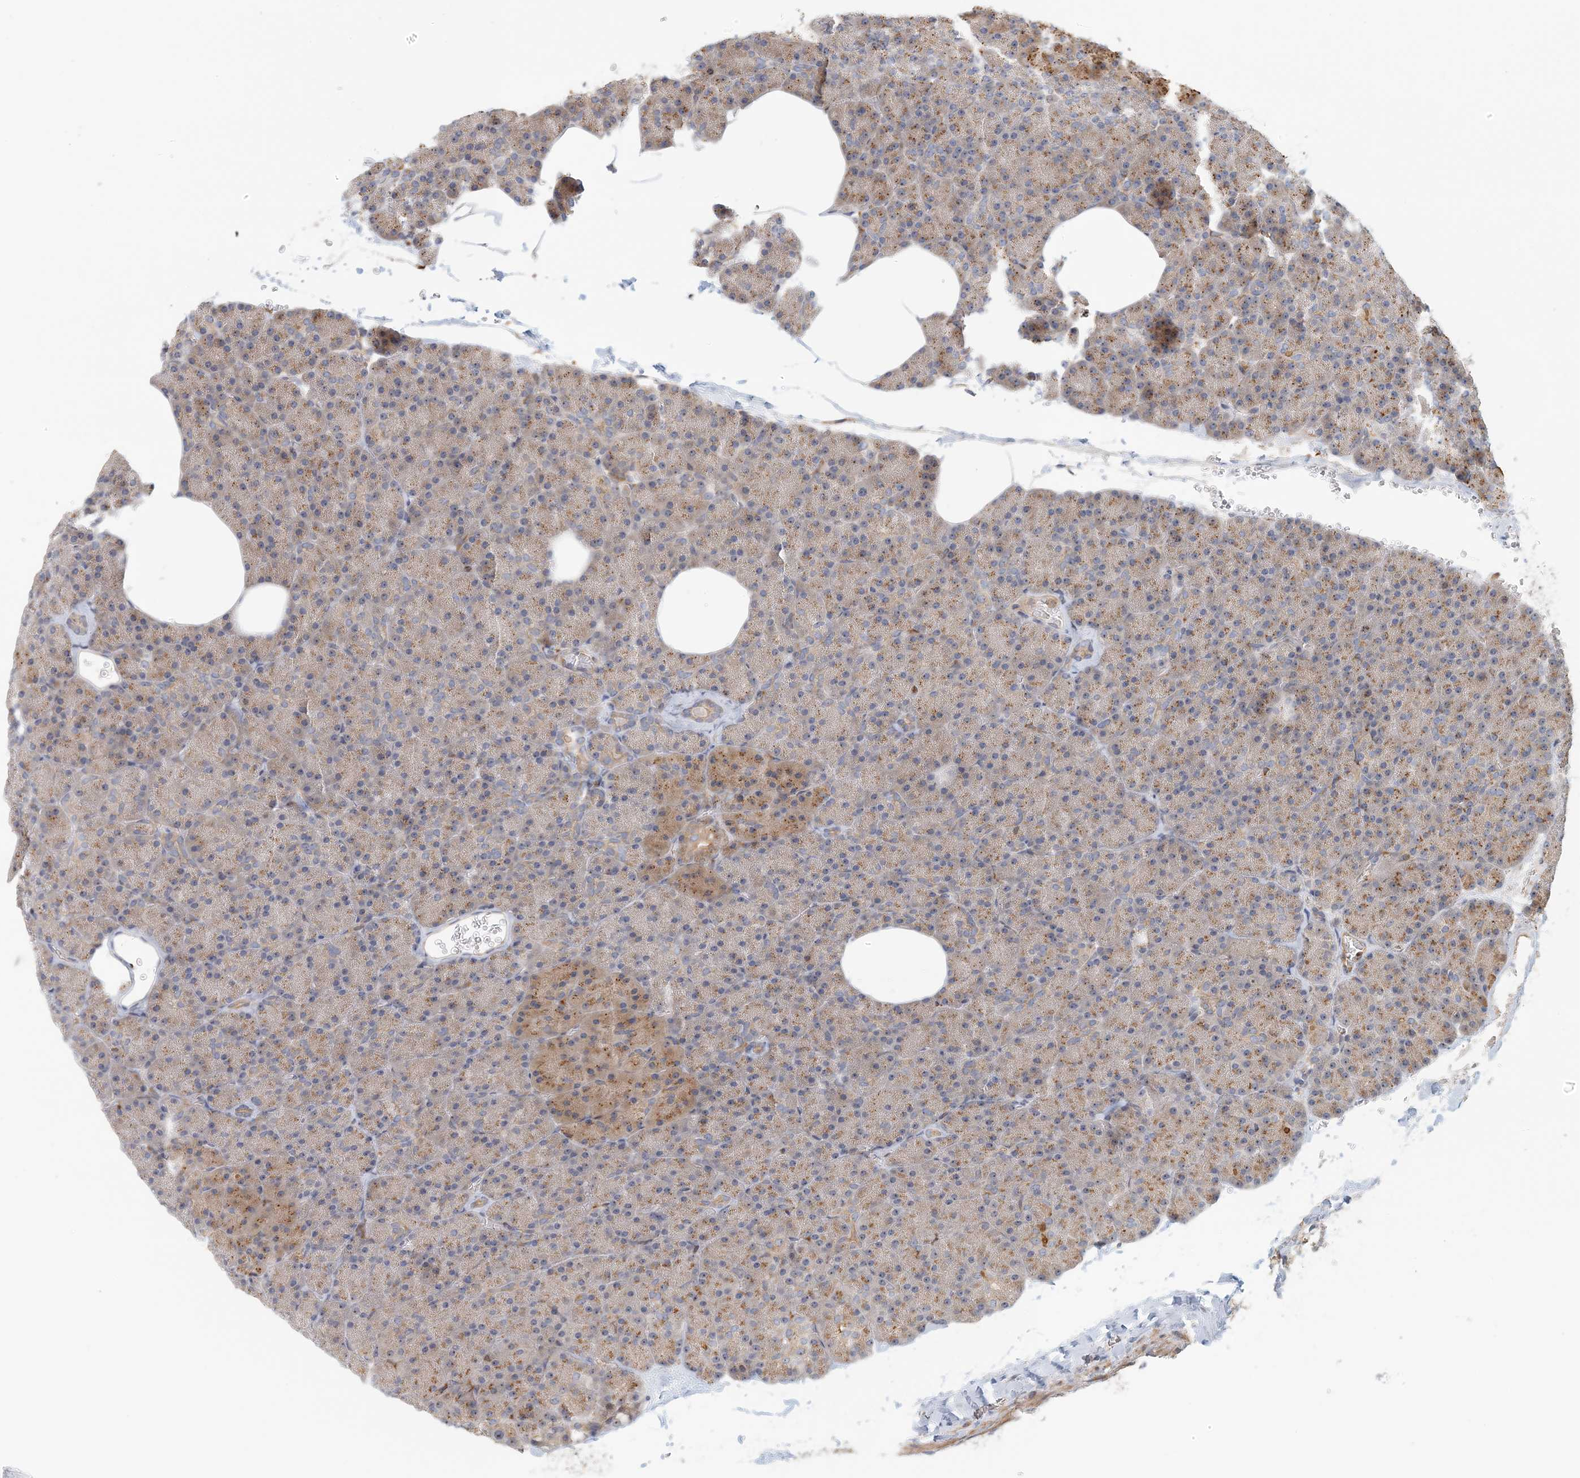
{"staining": {"intensity": "moderate", "quantity": "25%-75%", "location": "cytoplasmic/membranous"}, "tissue": "pancreas", "cell_type": "Exocrine glandular cells", "image_type": "normal", "snomed": [{"axis": "morphology", "description": "Normal tissue, NOS"}, {"axis": "morphology", "description": "Carcinoid, malignant, NOS"}, {"axis": "topography", "description": "Pancreas"}], "caption": "IHC staining of benign pancreas, which shows medium levels of moderate cytoplasmic/membranous positivity in about 25%-75% of exocrine glandular cells indicating moderate cytoplasmic/membranous protein staining. The staining was performed using DAB (3,3'-diaminobenzidine) (brown) for protein detection and nuclei were counterstained in hematoxylin (blue).", "gene": "COLEC11", "patient": {"sex": "female", "age": 35}}